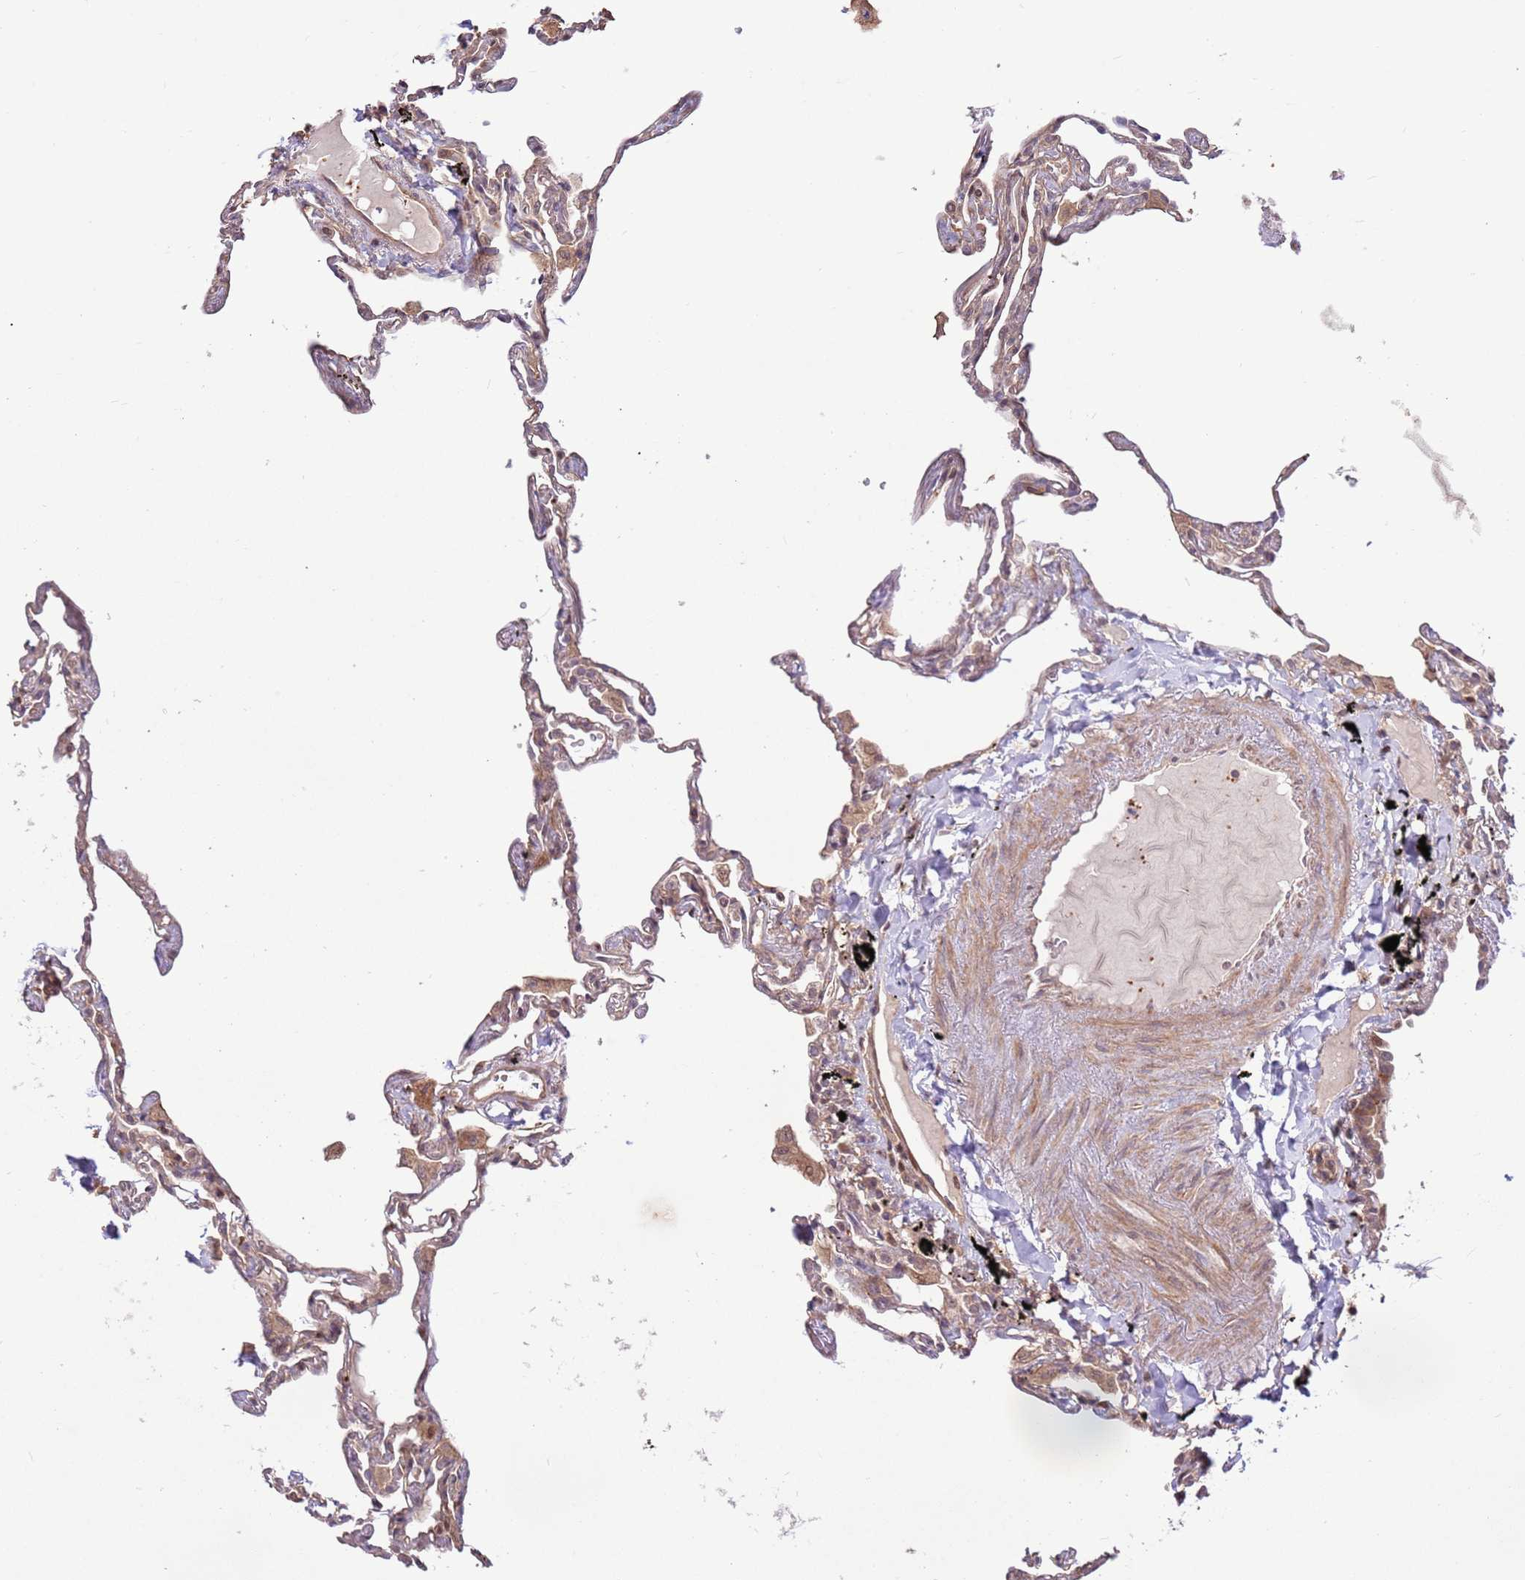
{"staining": {"intensity": "weak", "quantity": "25%-75%", "location": "cytoplasmic/membranous,nuclear"}, "tissue": "lung", "cell_type": "Alveolar cells", "image_type": "normal", "snomed": [{"axis": "morphology", "description": "Normal tissue, NOS"}, {"axis": "topography", "description": "Lung"}], "caption": "High-power microscopy captured an immunohistochemistry image of normal lung, revealing weak cytoplasmic/membranous,nuclear positivity in about 25%-75% of alveolar cells.", "gene": "CCDC112", "patient": {"sex": "female", "age": 67}}